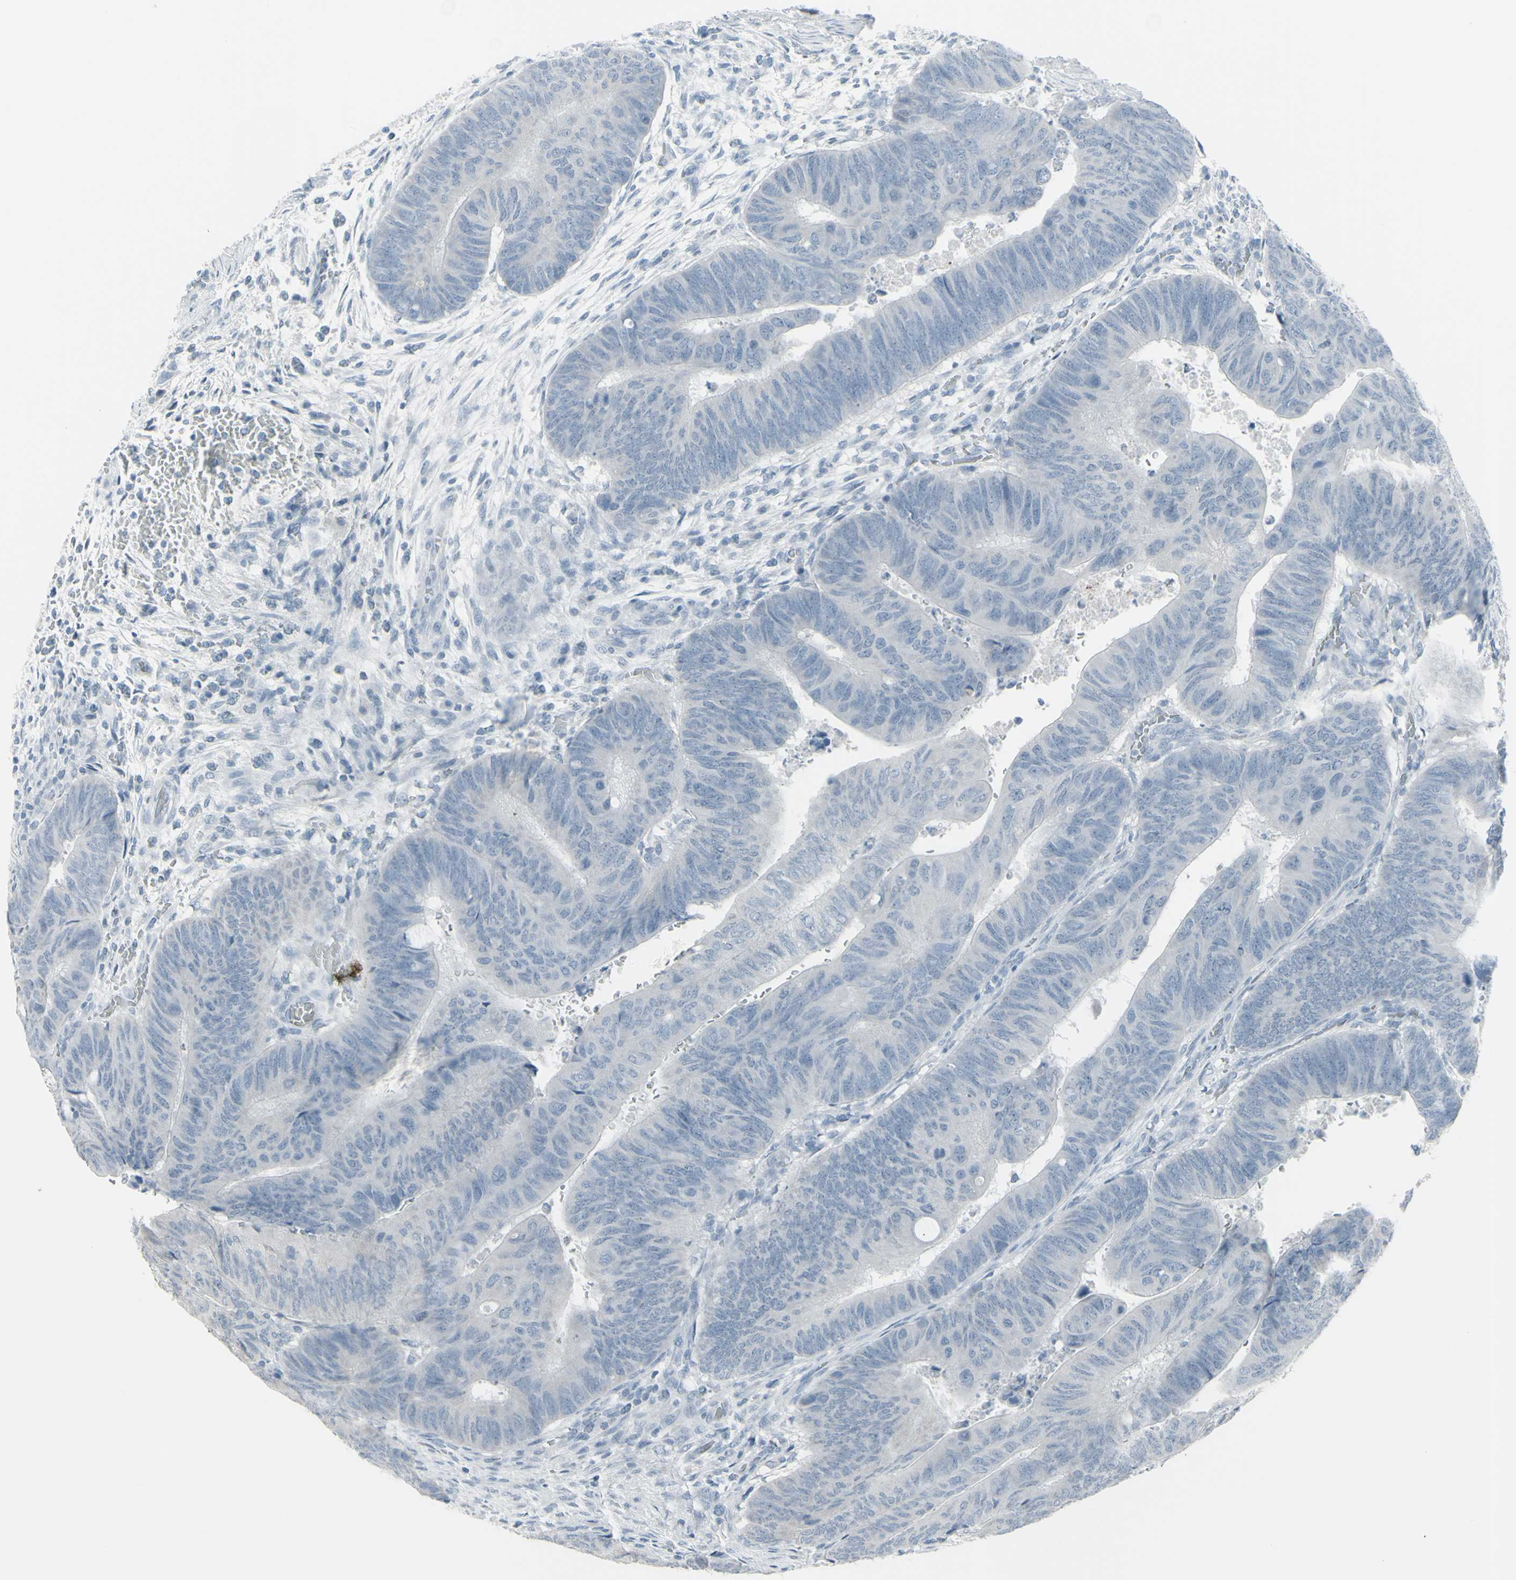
{"staining": {"intensity": "negative", "quantity": "none", "location": "none"}, "tissue": "colorectal cancer", "cell_type": "Tumor cells", "image_type": "cancer", "snomed": [{"axis": "morphology", "description": "Normal tissue, NOS"}, {"axis": "morphology", "description": "Adenocarcinoma, NOS"}, {"axis": "topography", "description": "Rectum"}, {"axis": "topography", "description": "Peripheral nerve tissue"}], "caption": "DAB immunohistochemical staining of human adenocarcinoma (colorectal) reveals no significant staining in tumor cells. (DAB immunohistochemistry (IHC), high magnification).", "gene": "RAB3A", "patient": {"sex": "male", "age": 92}}